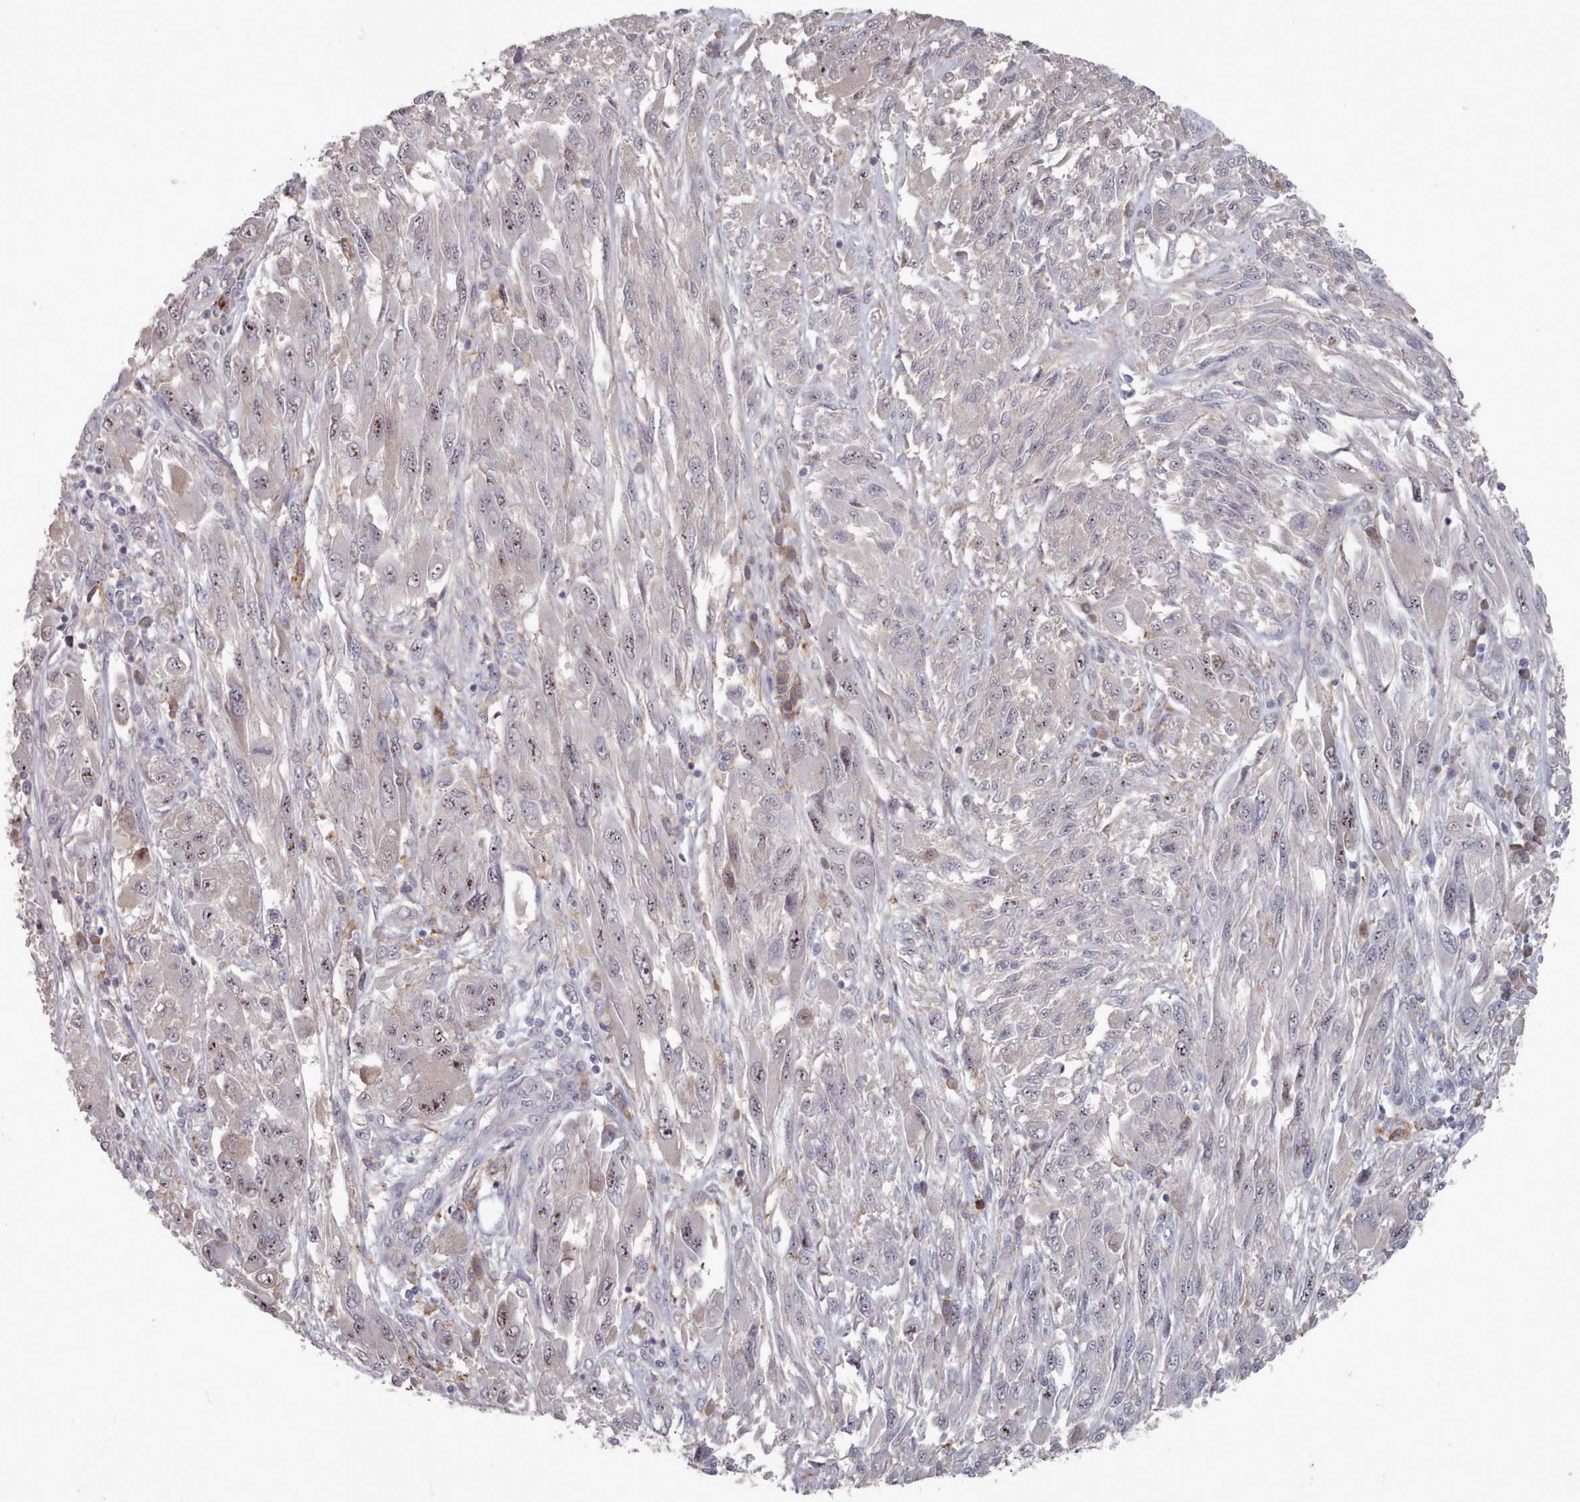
{"staining": {"intensity": "moderate", "quantity": "<25%", "location": "nuclear"}, "tissue": "melanoma", "cell_type": "Tumor cells", "image_type": "cancer", "snomed": [{"axis": "morphology", "description": "Malignant melanoma, NOS"}, {"axis": "topography", "description": "Skin"}], "caption": "A micrograph showing moderate nuclear positivity in about <25% of tumor cells in melanoma, as visualized by brown immunohistochemical staining.", "gene": "COL8A2", "patient": {"sex": "female", "age": 91}}